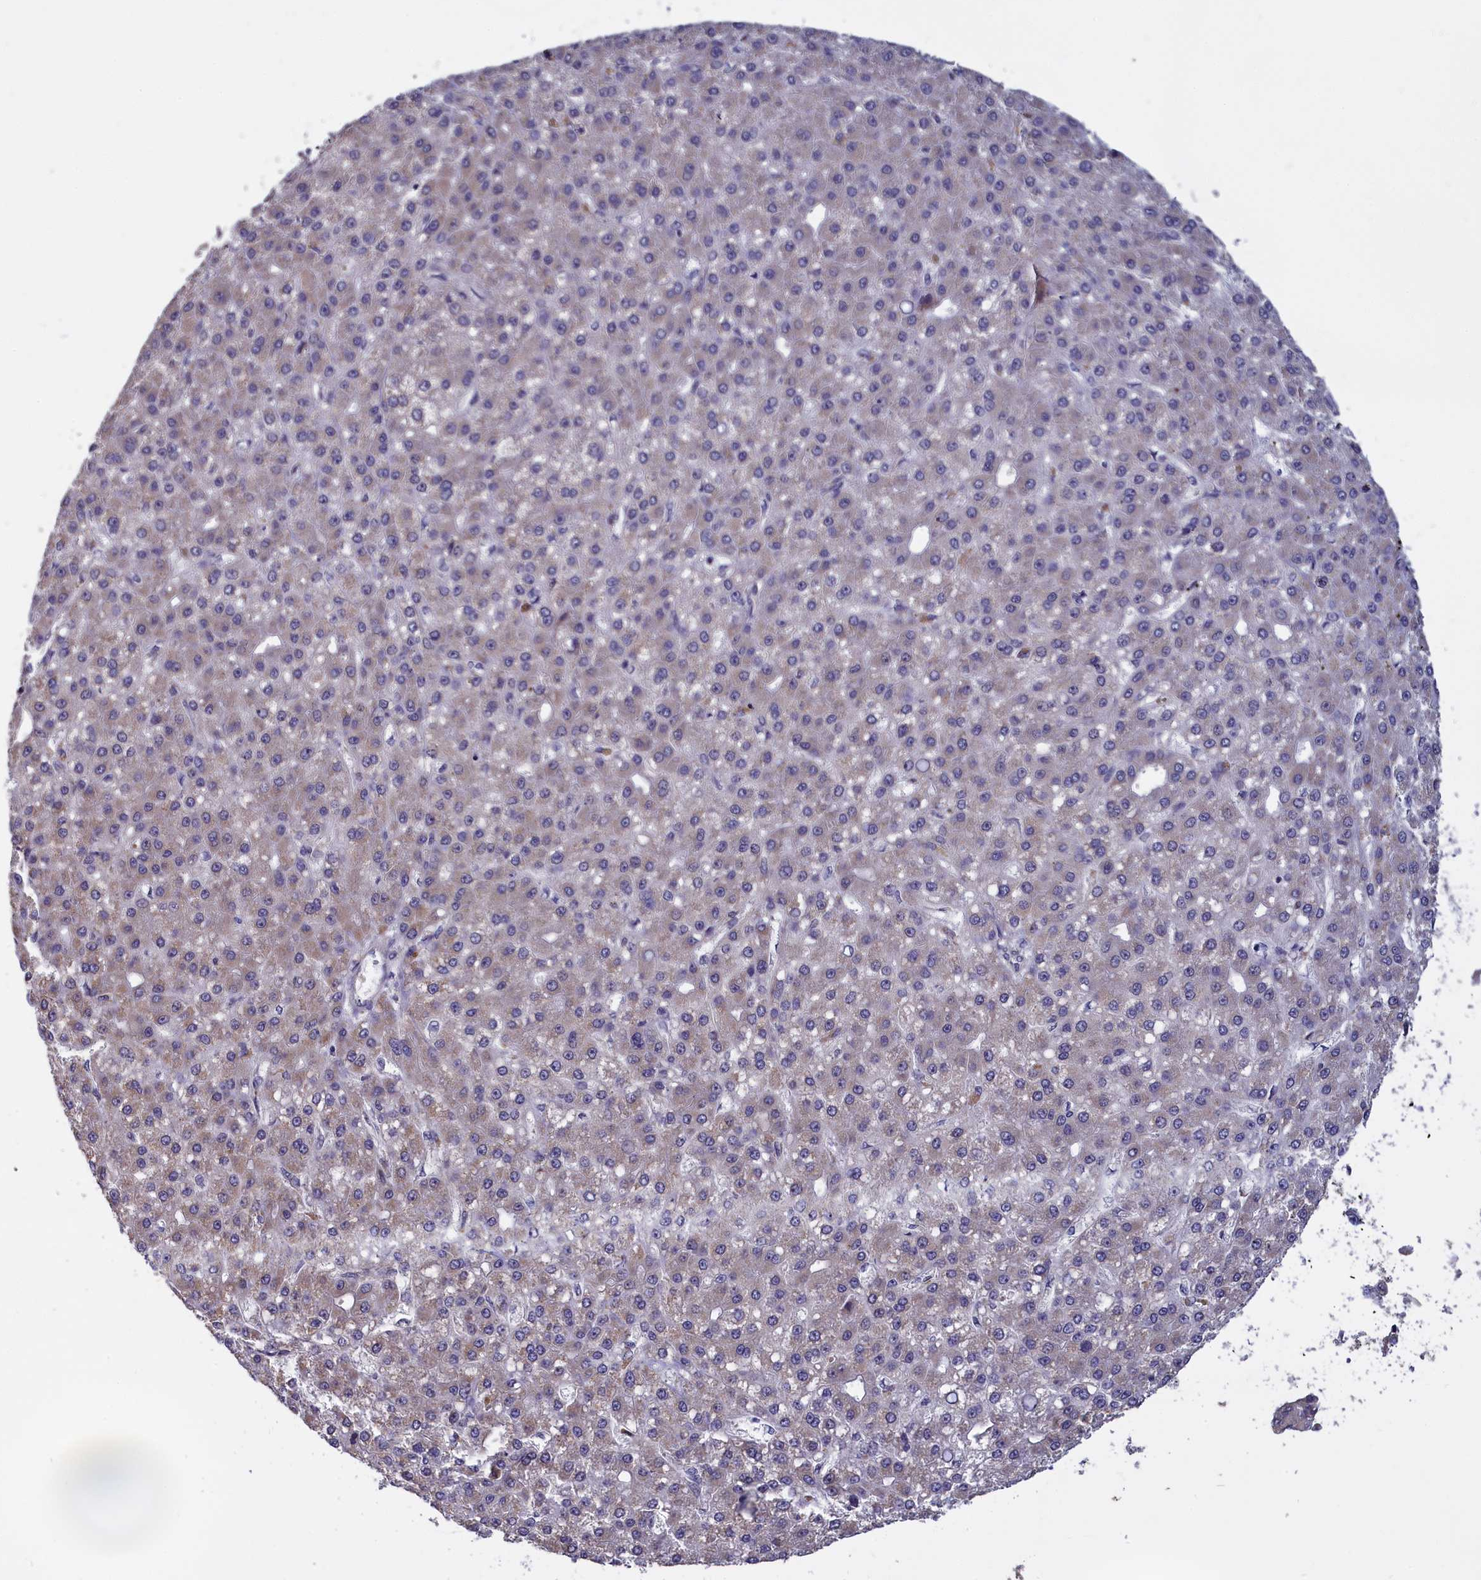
{"staining": {"intensity": "weak", "quantity": "25%-75%", "location": "cytoplasmic/membranous"}, "tissue": "liver cancer", "cell_type": "Tumor cells", "image_type": "cancer", "snomed": [{"axis": "morphology", "description": "Carcinoma, Hepatocellular, NOS"}, {"axis": "topography", "description": "Liver"}], "caption": "An immunohistochemistry histopathology image of neoplastic tissue is shown. Protein staining in brown labels weak cytoplasmic/membranous positivity in liver cancer within tumor cells.", "gene": "EPB41L4B", "patient": {"sex": "male", "age": 67}}